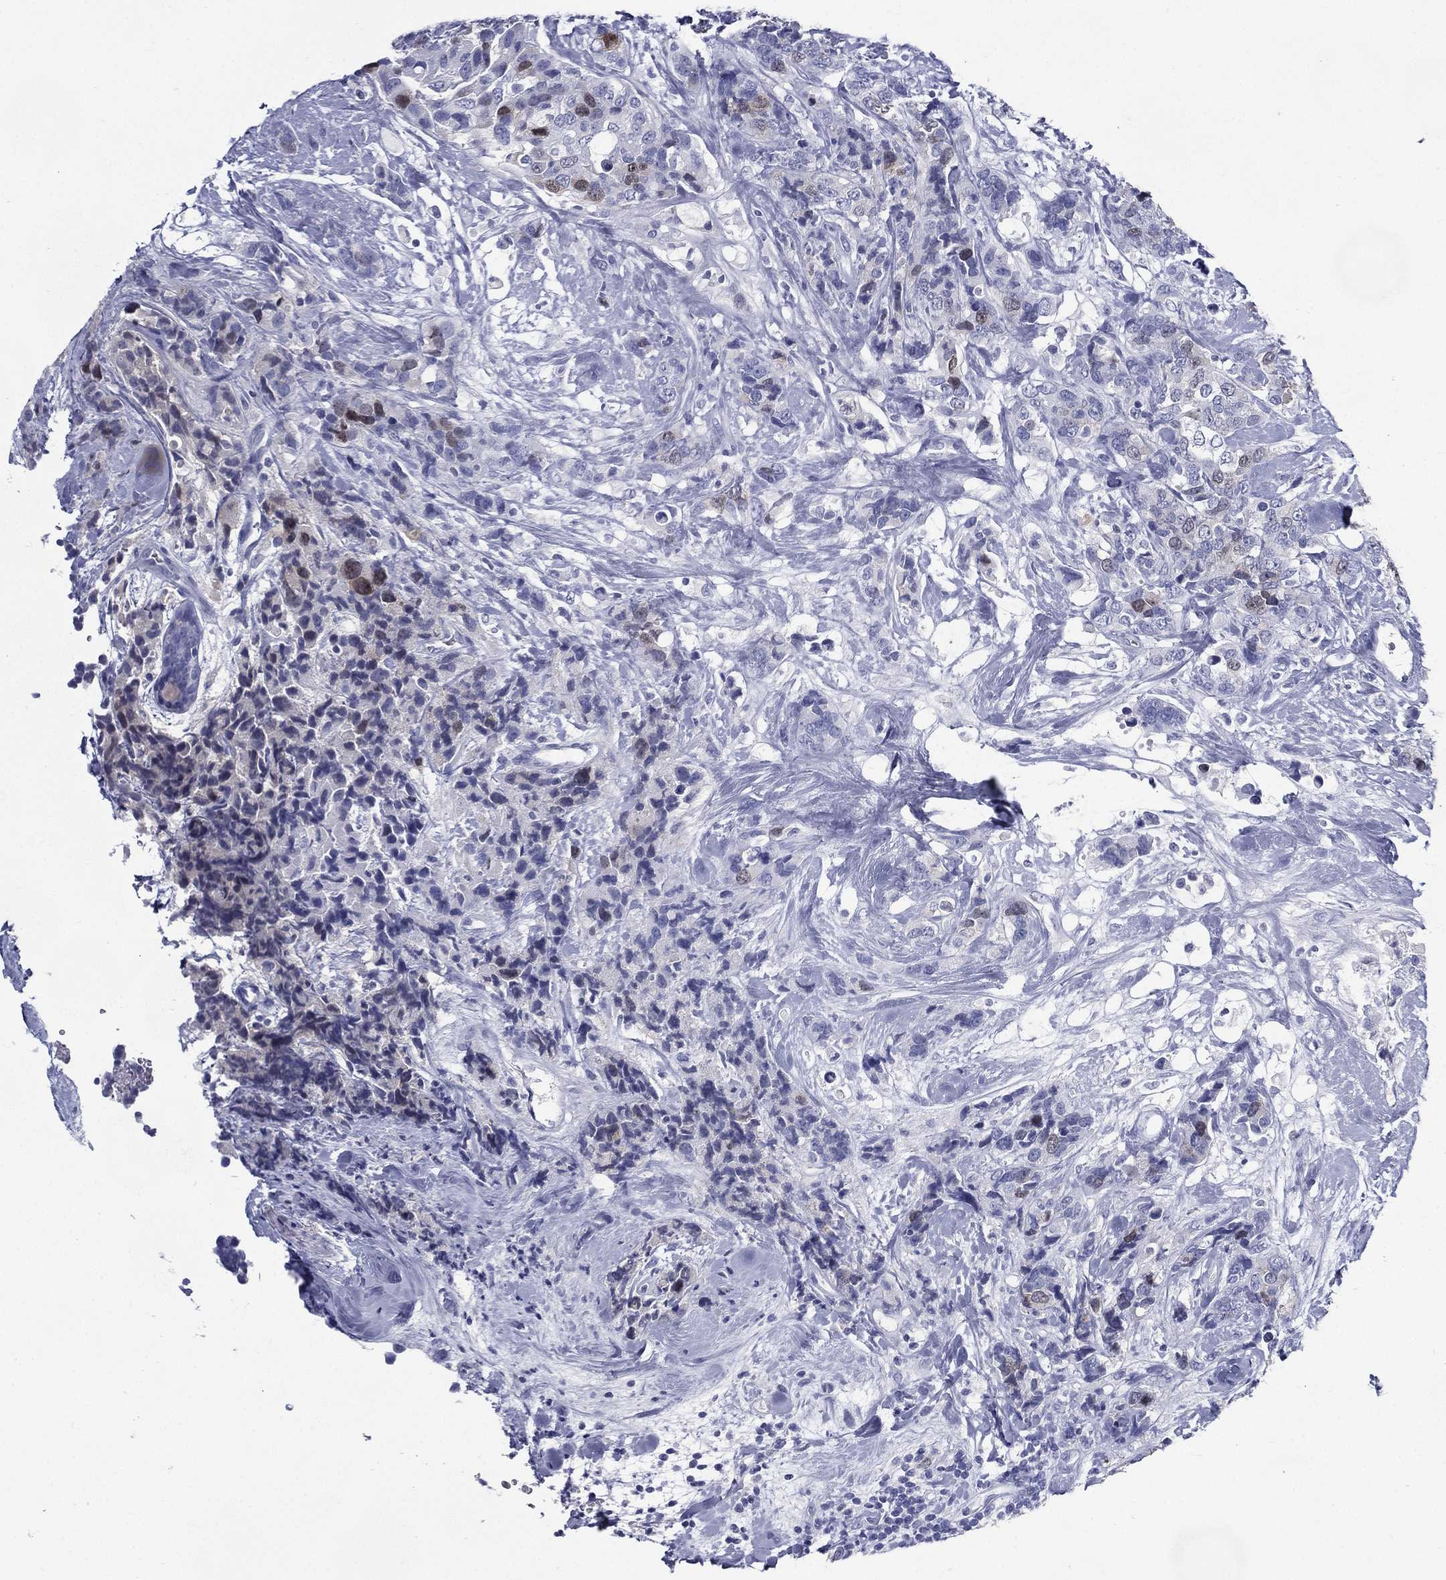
{"staining": {"intensity": "negative", "quantity": "none", "location": "none"}, "tissue": "breast cancer", "cell_type": "Tumor cells", "image_type": "cancer", "snomed": [{"axis": "morphology", "description": "Lobular carcinoma"}, {"axis": "topography", "description": "Breast"}], "caption": "Immunohistochemical staining of human breast cancer (lobular carcinoma) displays no significant expression in tumor cells.", "gene": "KIF2C", "patient": {"sex": "female", "age": 59}}